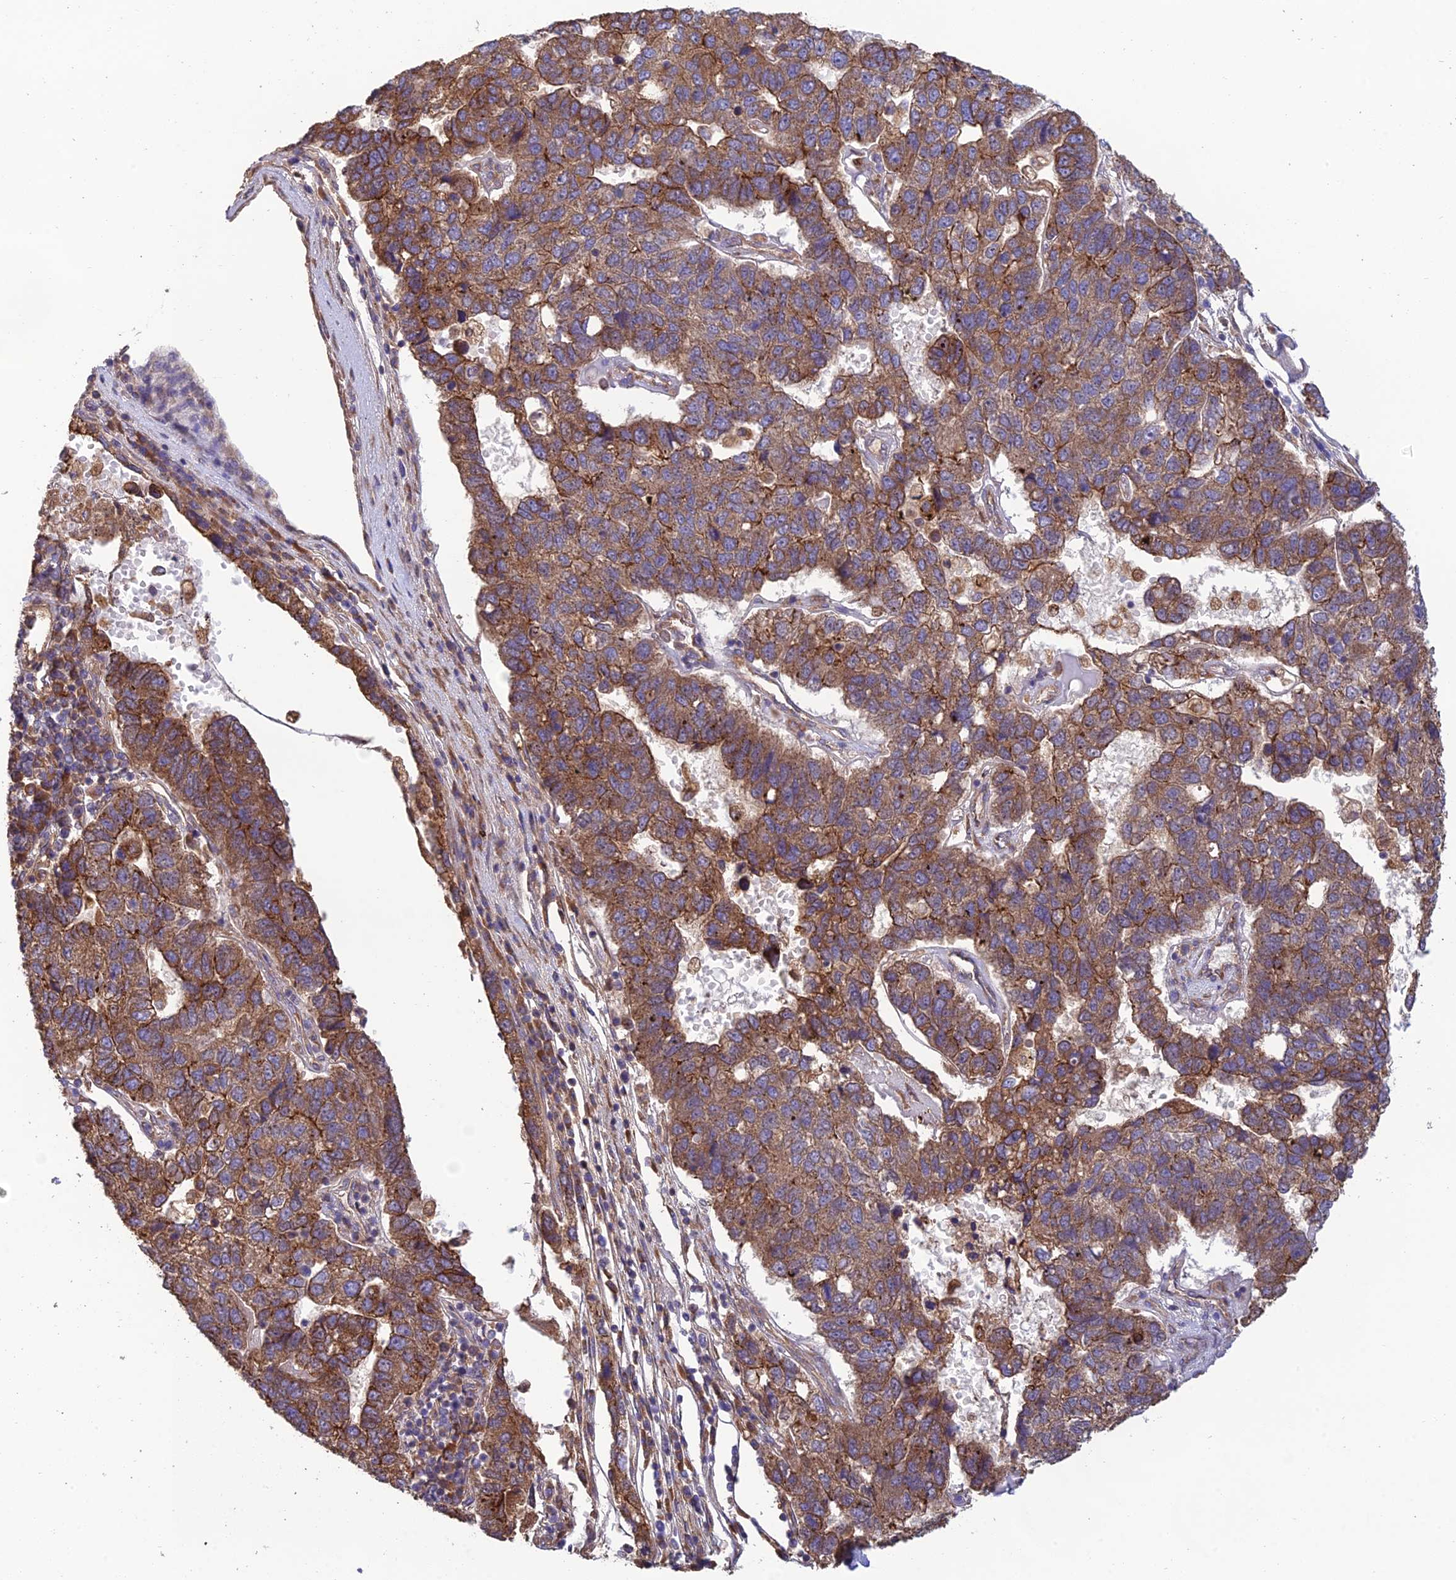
{"staining": {"intensity": "moderate", "quantity": ">75%", "location": "cytoplasmic/membranous"}, "tissue": "pancreatic cancer", "cell_type": "Tumor cells", "image_type": "cancer", "snomed": [{"axis": "morphology", "description": "Adenocarcinoma, NOS"}, {"axis": "topography", "description": "Pancreas"}], "caption": "A medium amount of moderate cytoplasmic/membranous expression is seen in about >75% of tumor cells in pancreatic adenocarcinoma tissue.", "gene": "MRNIP", "patient": {"sex": "female", "age": 61}}